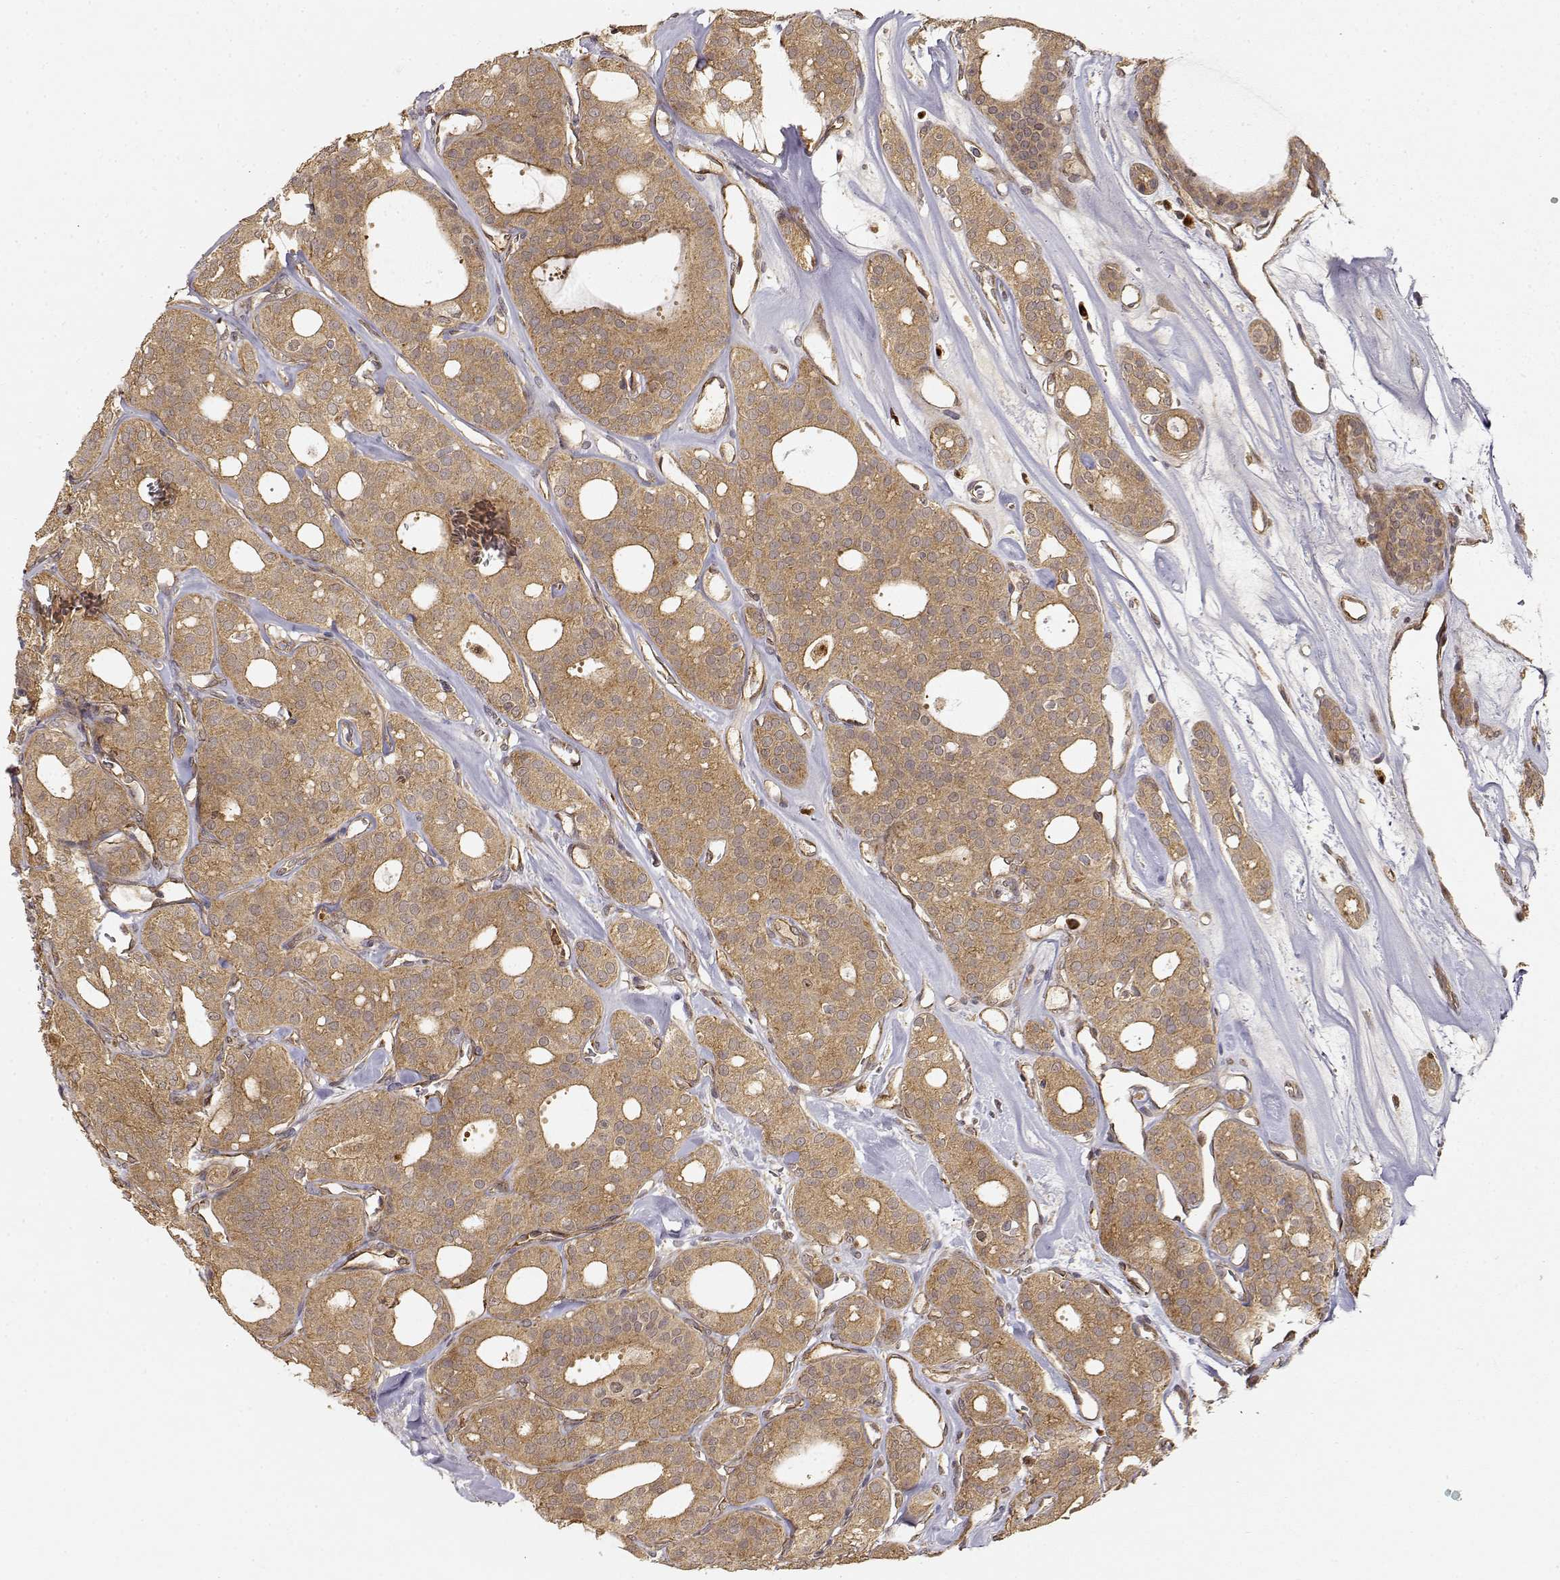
{"staining": {"intensity": "moderate", "quantity": ">75%", "location": "cytoplasmic/membranous"}, "tissue": "thyroid cancer", "cell_type": "Tumor cells", "image_type": "cancer", "snomed": [{"axis": "morphology", "description": "Follicular adenoma carcinoma, NOS"}, {"axis": "topography", "description": "Thyroid gland"}], "caption": "Immunohistochemistry (IHC) of human thyroid cancer (follicular adenoma carcinoma) demonstrates medium levels of moderate cytoplasmic/membranous staining in approximately >75% of tumor cells.", "gene": "CDK5RAP2", "patient": {"sex": "male", "age": 75}}